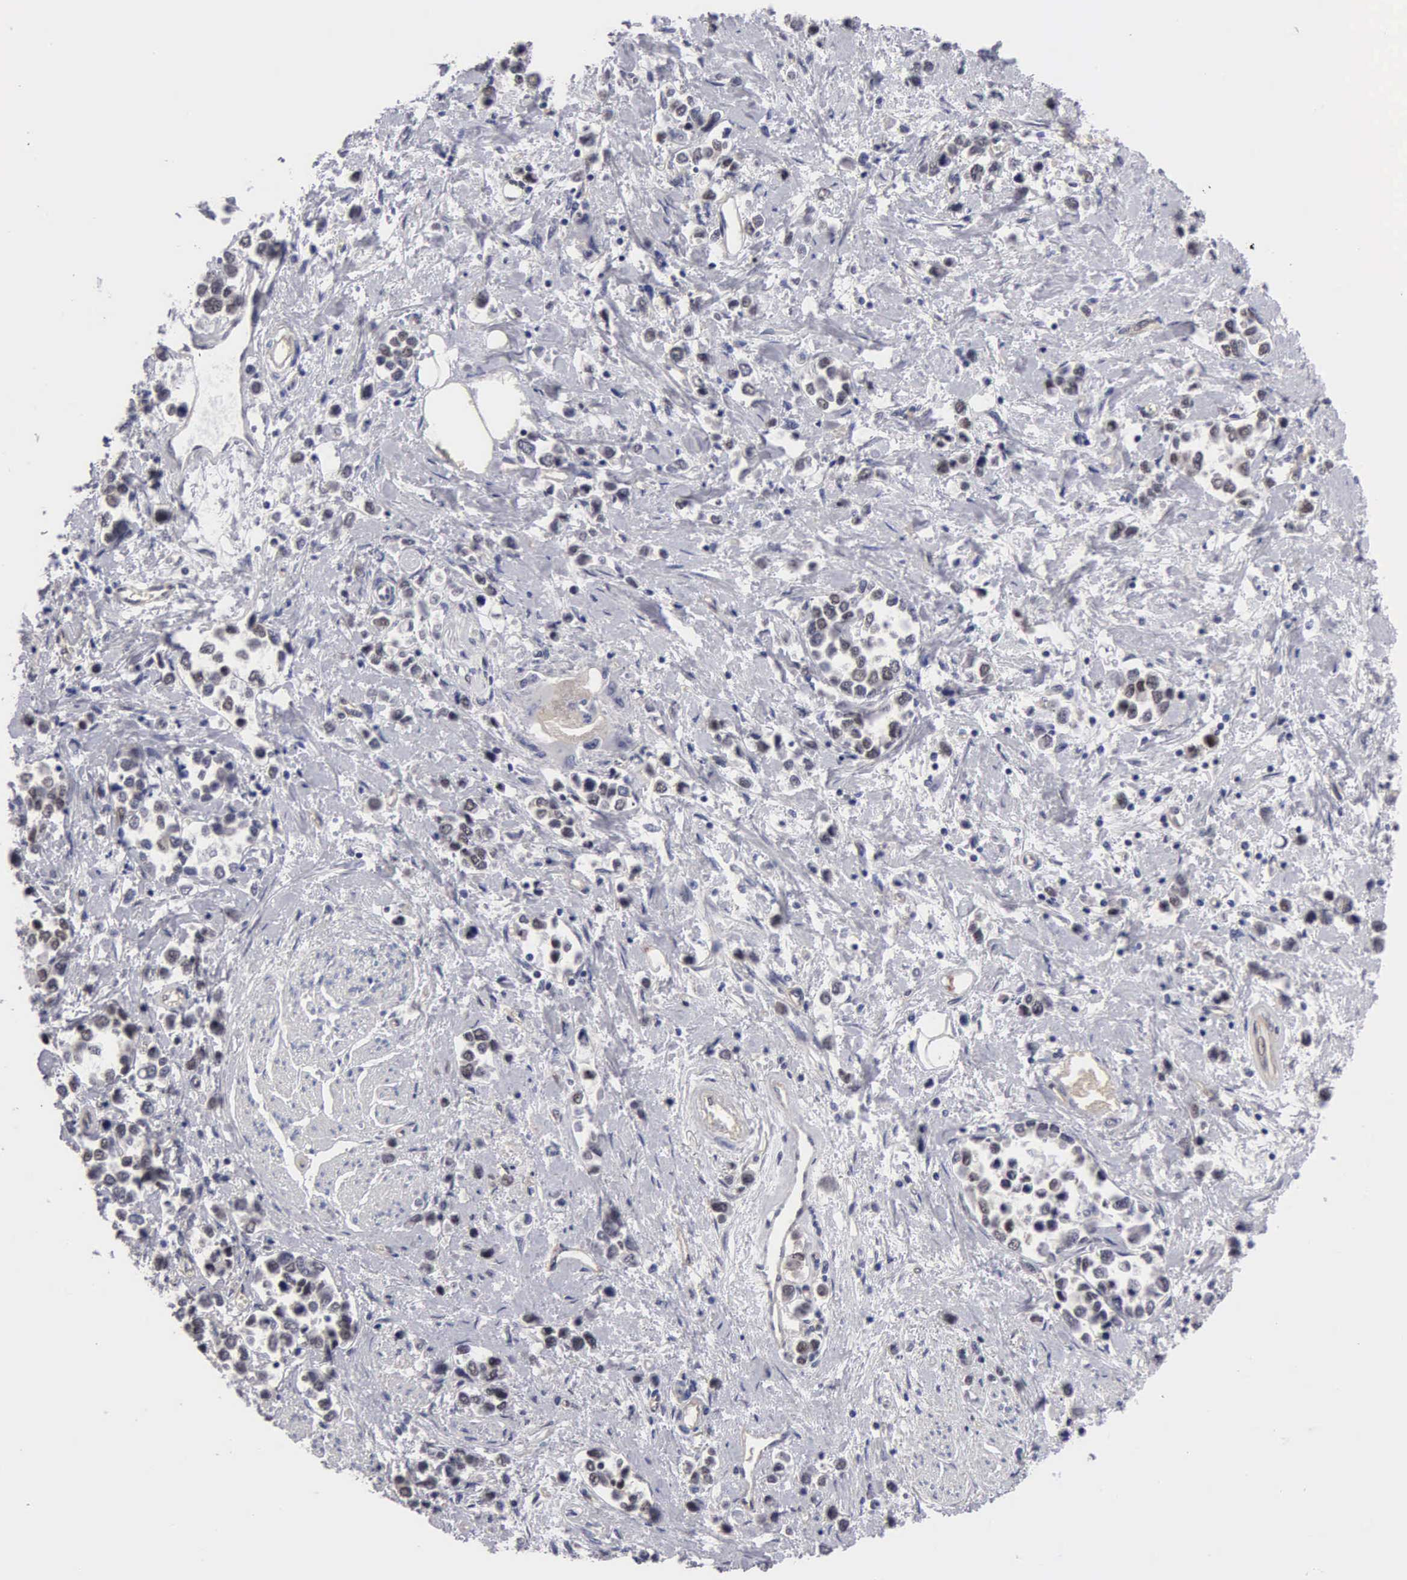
{"staining": {"intensity": "weak", "quantity": "25%-75%", "location": "nuclear"}, "tissue": "stomach cancer", "cell_type": "Tumor cells", "image_type": "cancer", "snomed": [{"axis": "morphology", "description": "Adenocarcinoma, NOS"}, {"axis": "topography", "description": "Stomach, upper"}], "caption": "Weak nuclear protein staining is present in approximately 25%-75% of tumor cells in adenocarcinoma (stomach). Using DAB (3,3'-diaminobenzidine) (brown) and hematoxylin (blue) stains, captured at high magnification using brightfield microscopy.", "gene": "ZBTB33", "patient": {"sex": "male", "age": 76}}